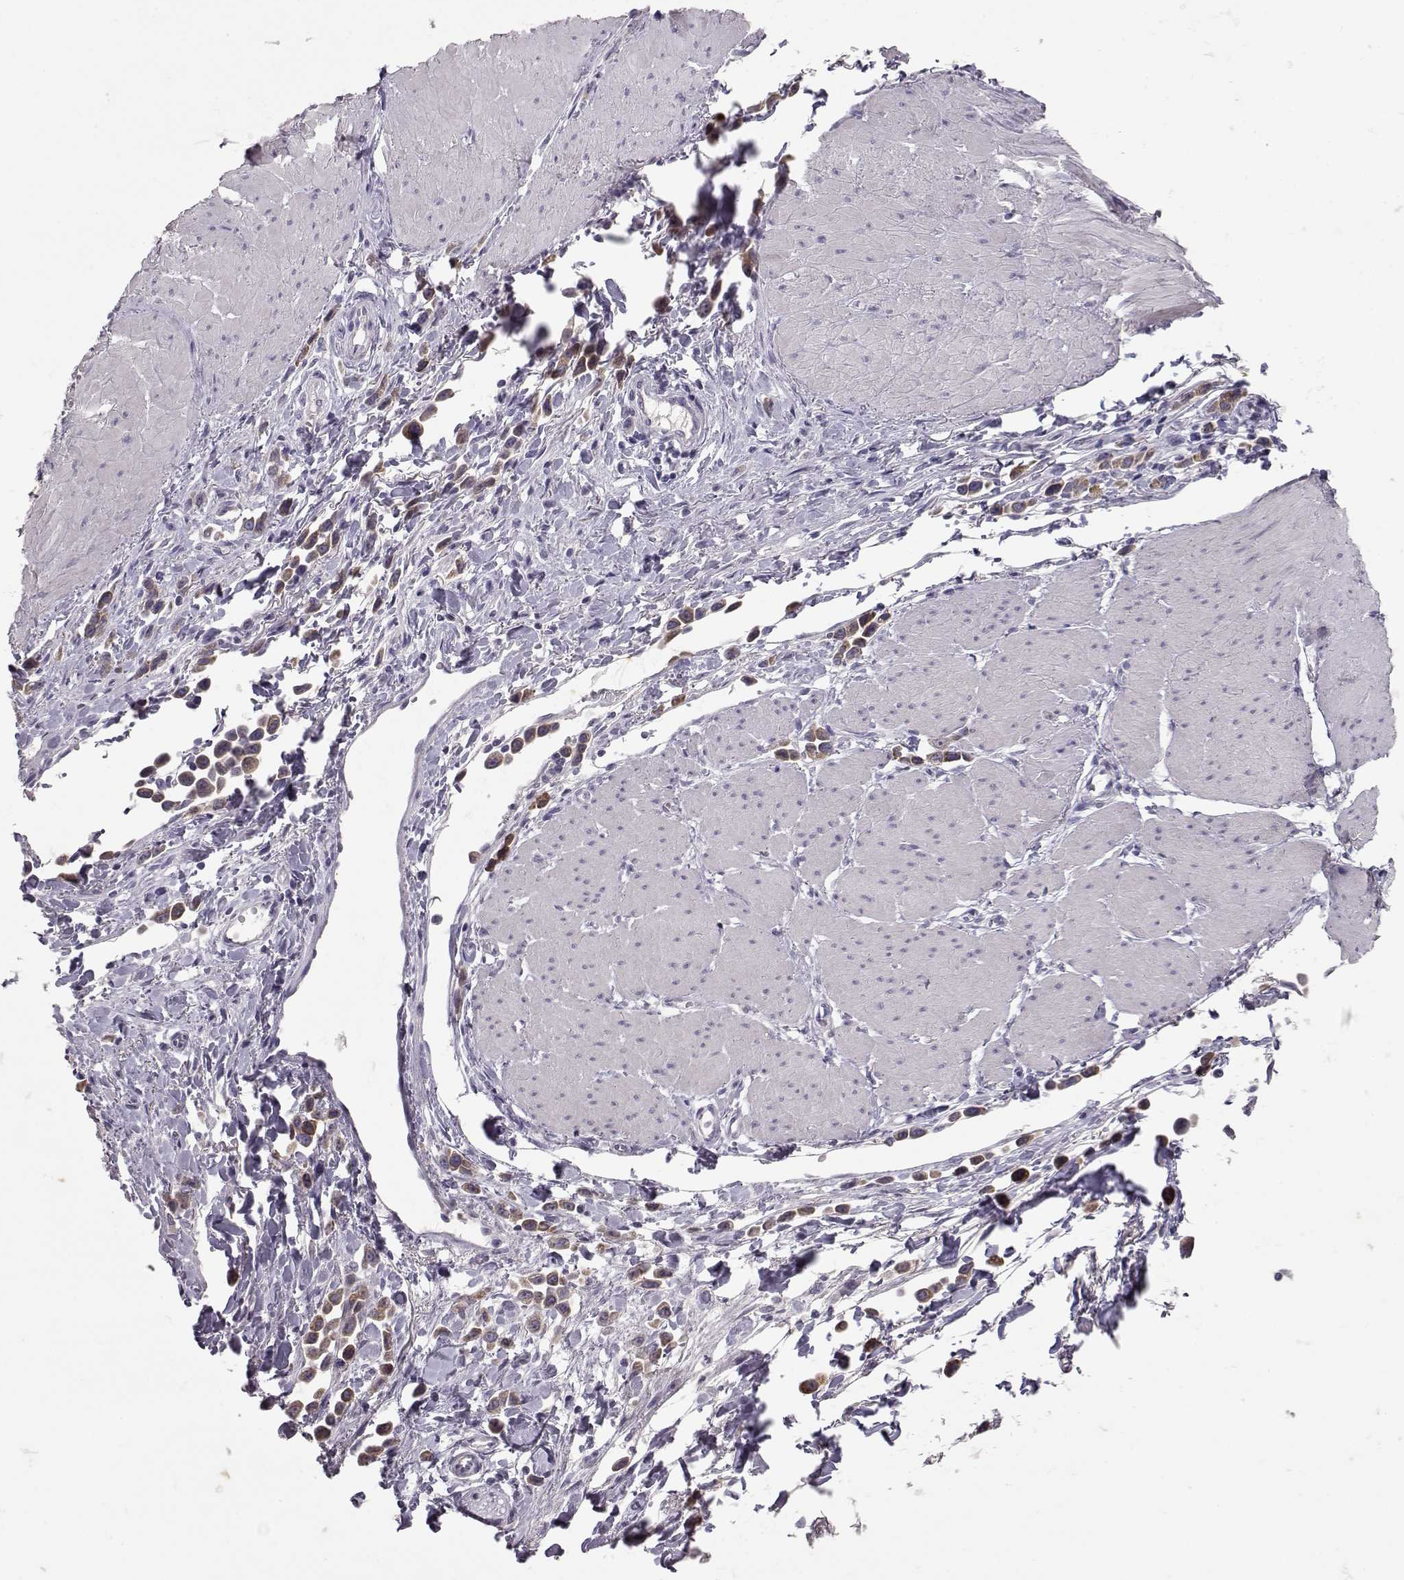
{"staining": {"intensity": "strong", "quantity": ">75%", "location": "cytoplasmic/membranous"}, "tissue": "stomach cancer", "cell_type": "Tumor cells", "image_type": "cancer", "snomed": [{"axis": "morphology", "description": "Adenocarcinoma, NOS"}, {"axis": "topography", "description": "Stomach"}], "caption": "This image exhibits IHC staining of human adenocarcinoma (stomach), with high strong cytoplasmic/membranous expression in about >75% of tumor cells.", "gene": "LAMB3", "patient": {"sex": "male", "age": 47}}